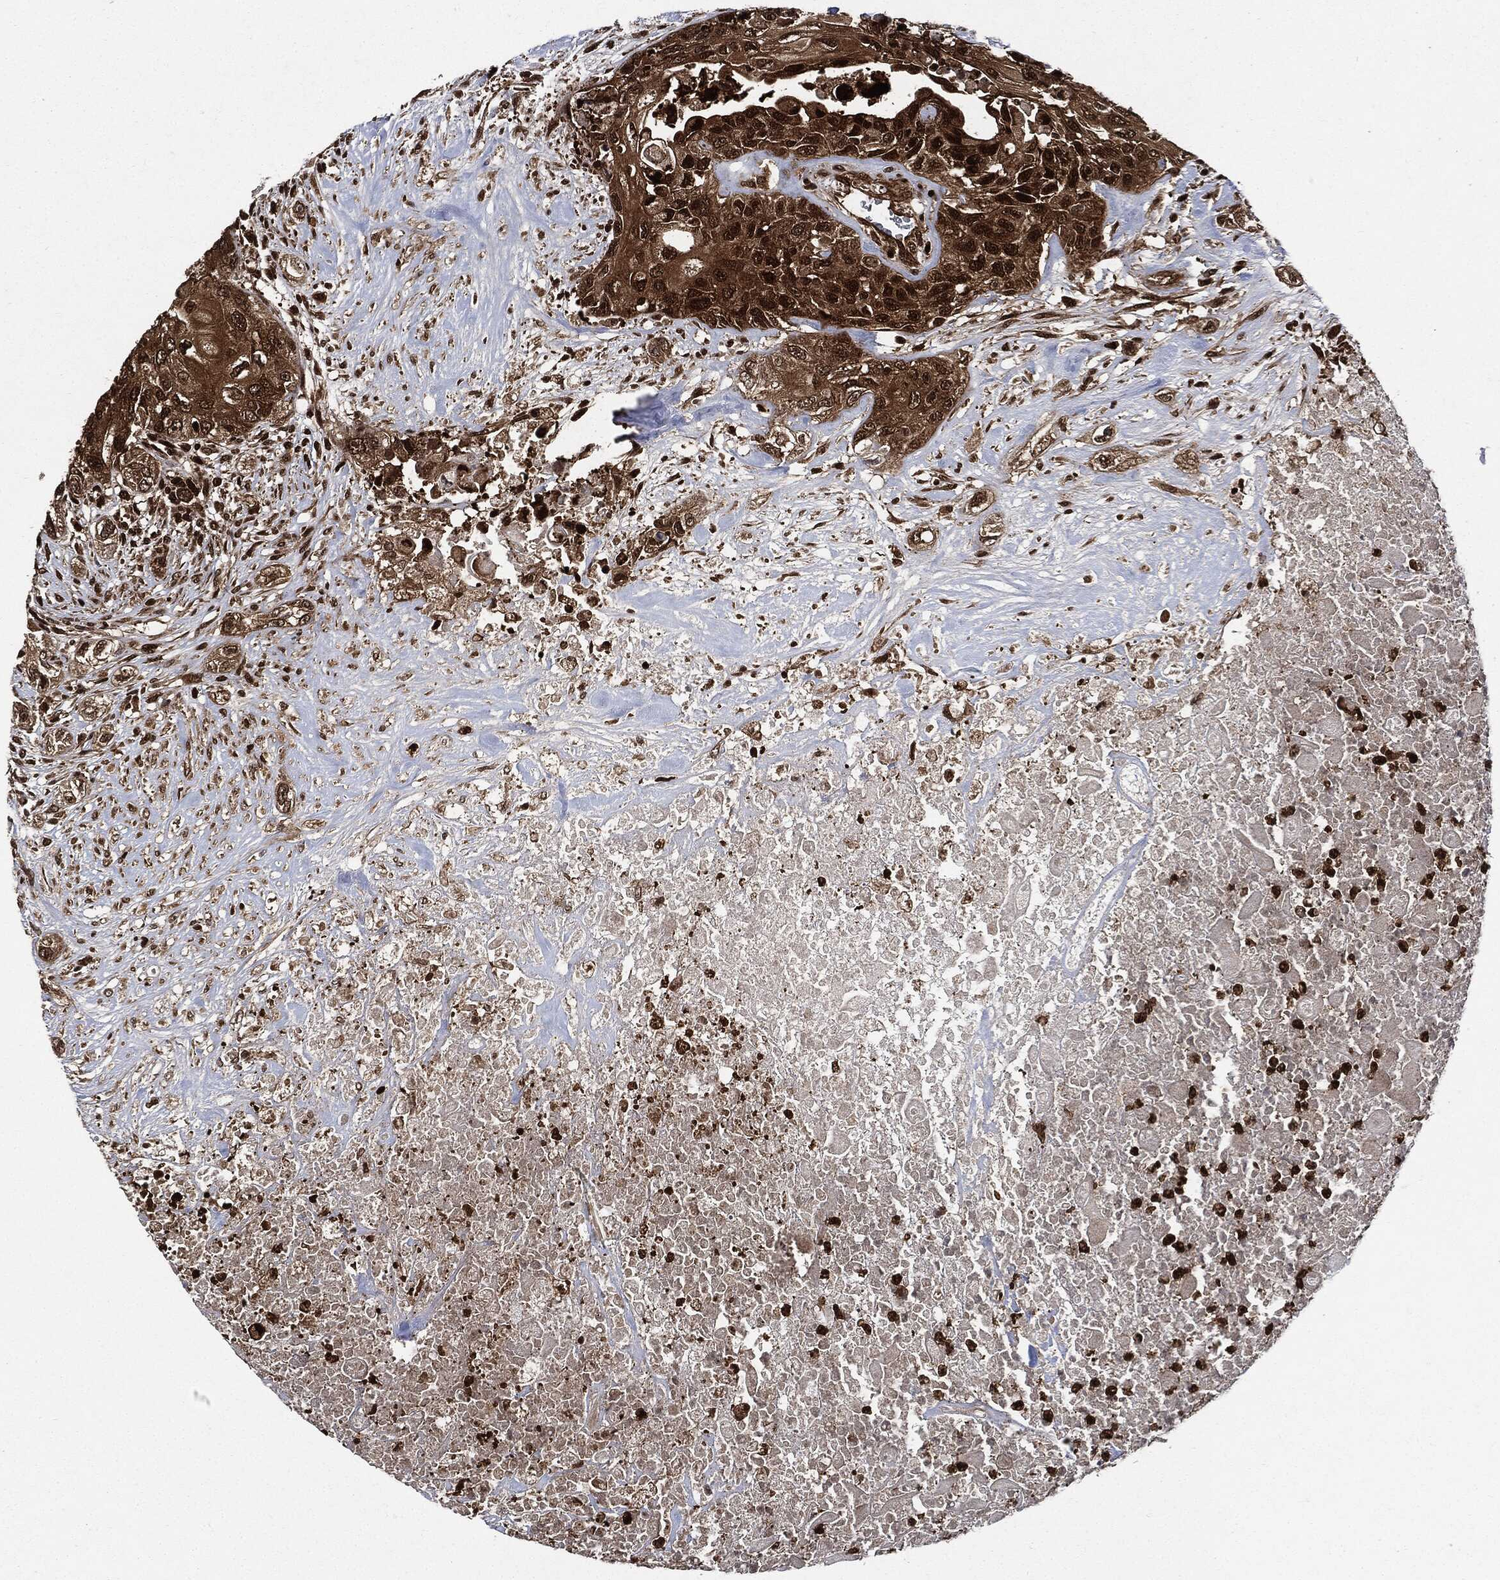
{"staining": {"intensity": "moderate", "quantity": ">75%", "location": "cytoplasmic/membranous"}, "tissue": "urothelial cancer", "cell_type": "Tumor cells", "image_type": "cancer", "snomed": [{"axis": "morphology", "description": "Urothelial carcinoma, High grade"}, {"axis": "topography", "description": "Urinary bladder"}], "caption": "This image shows high-grade urothelial carcinoma stained with immunohistochemistry to label a protein in brown. The cytoplasmic/membranous of tumor cells show moderate positivity for the protein. Nuclei are counter-stained blue.", "gene": "YWHAB", "patient": {"sex": "female", "age": 56}}